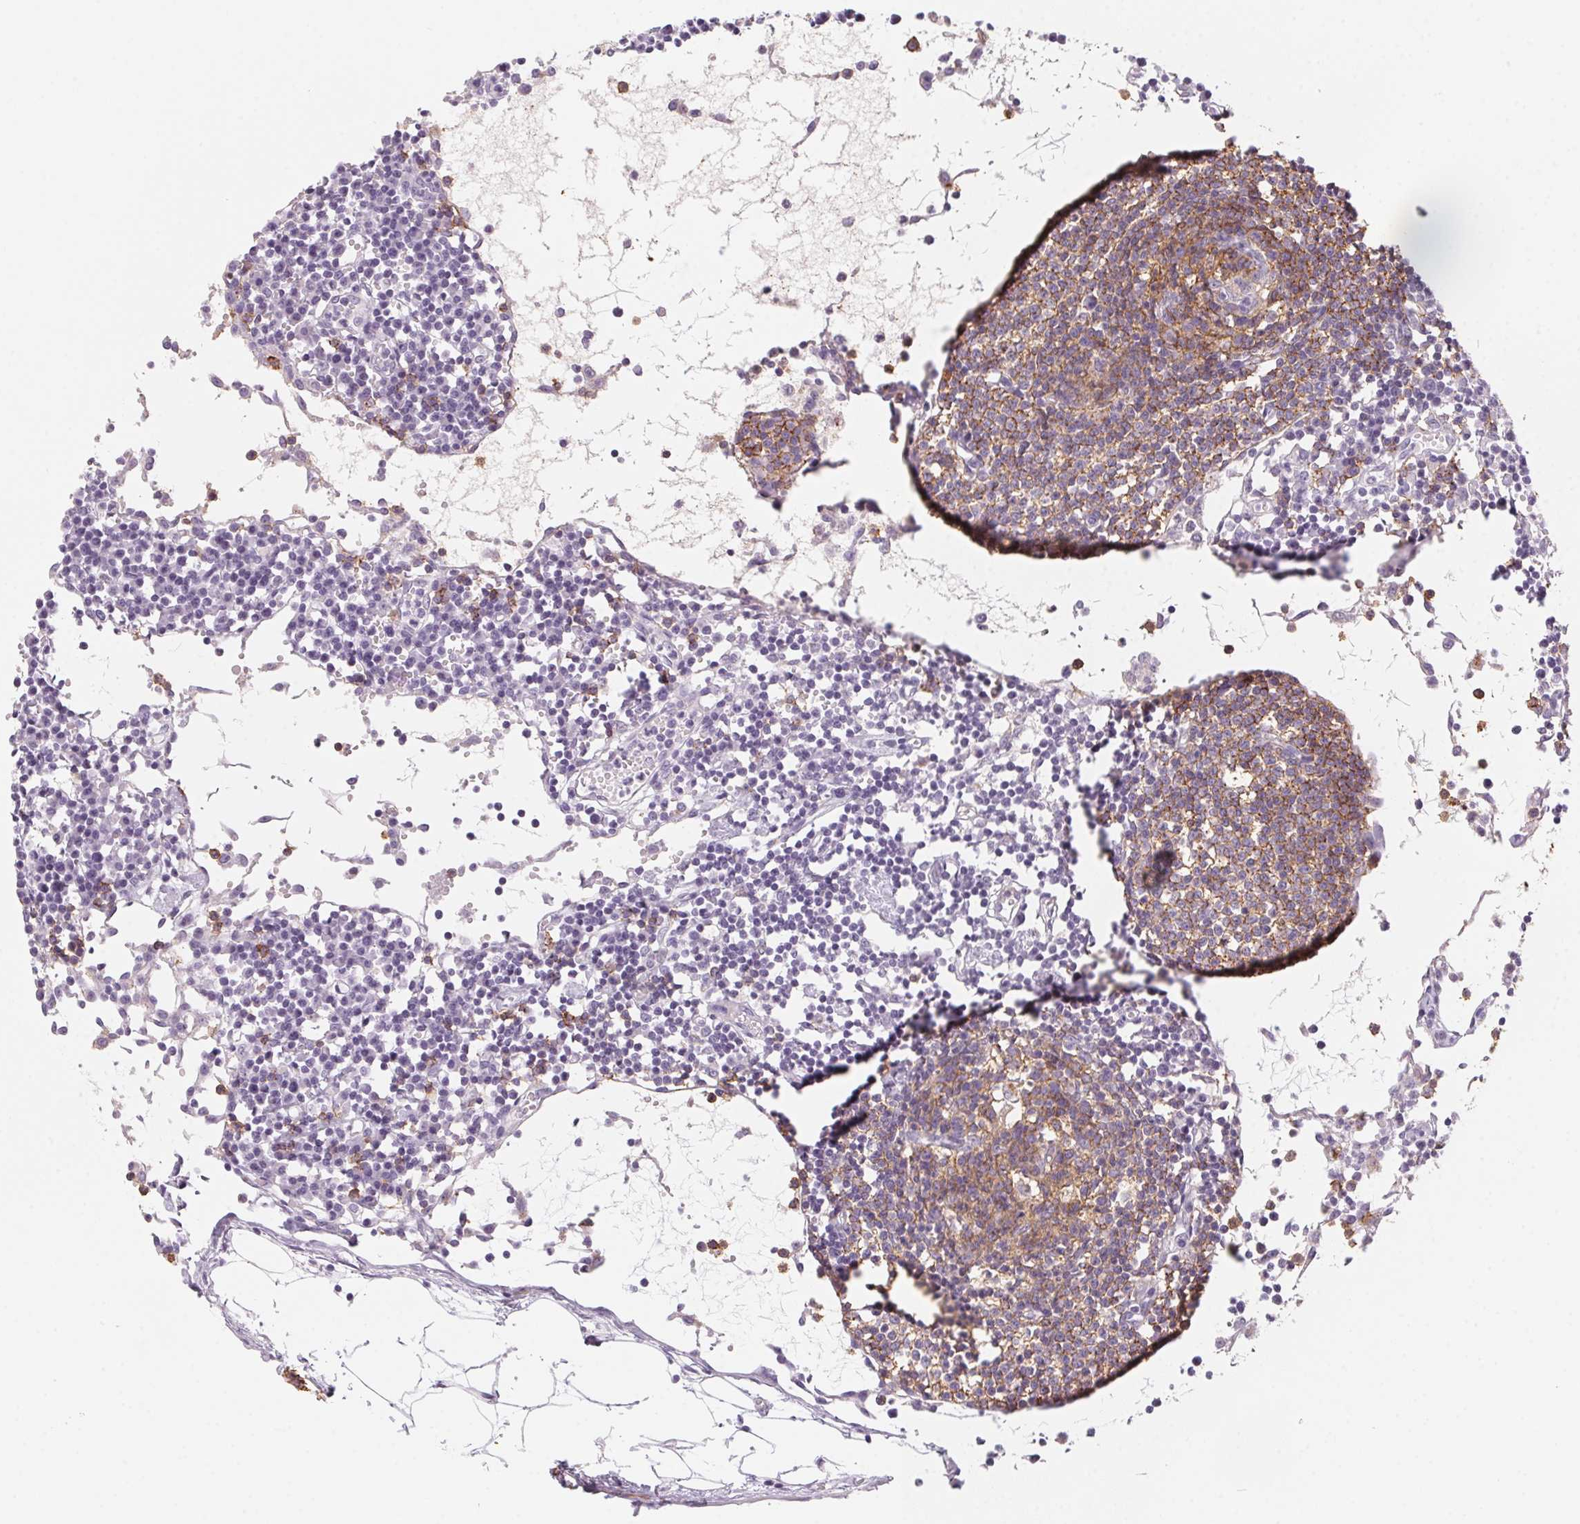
{"staining": {"intensity": "moderate", "quantity": ">75%", "location": "cytoplasmic/membranous"}, "tissue": "lymph node", "cell_type": "Germinal center cells", "image_type": "normal", "snomed": [{"axis": "morphology", "description": "Normal tissue, NOS"}, {"axis": "topography", "description": "Lymph node"}], "caption": "IHC of unremarkable human lymph node exhibits medium levels of moderate cytoplasmic/membranous staining in about >75% of germinal center cells.", "gene": "PRPH", "patient": {"sex": "female", "age": 78}}